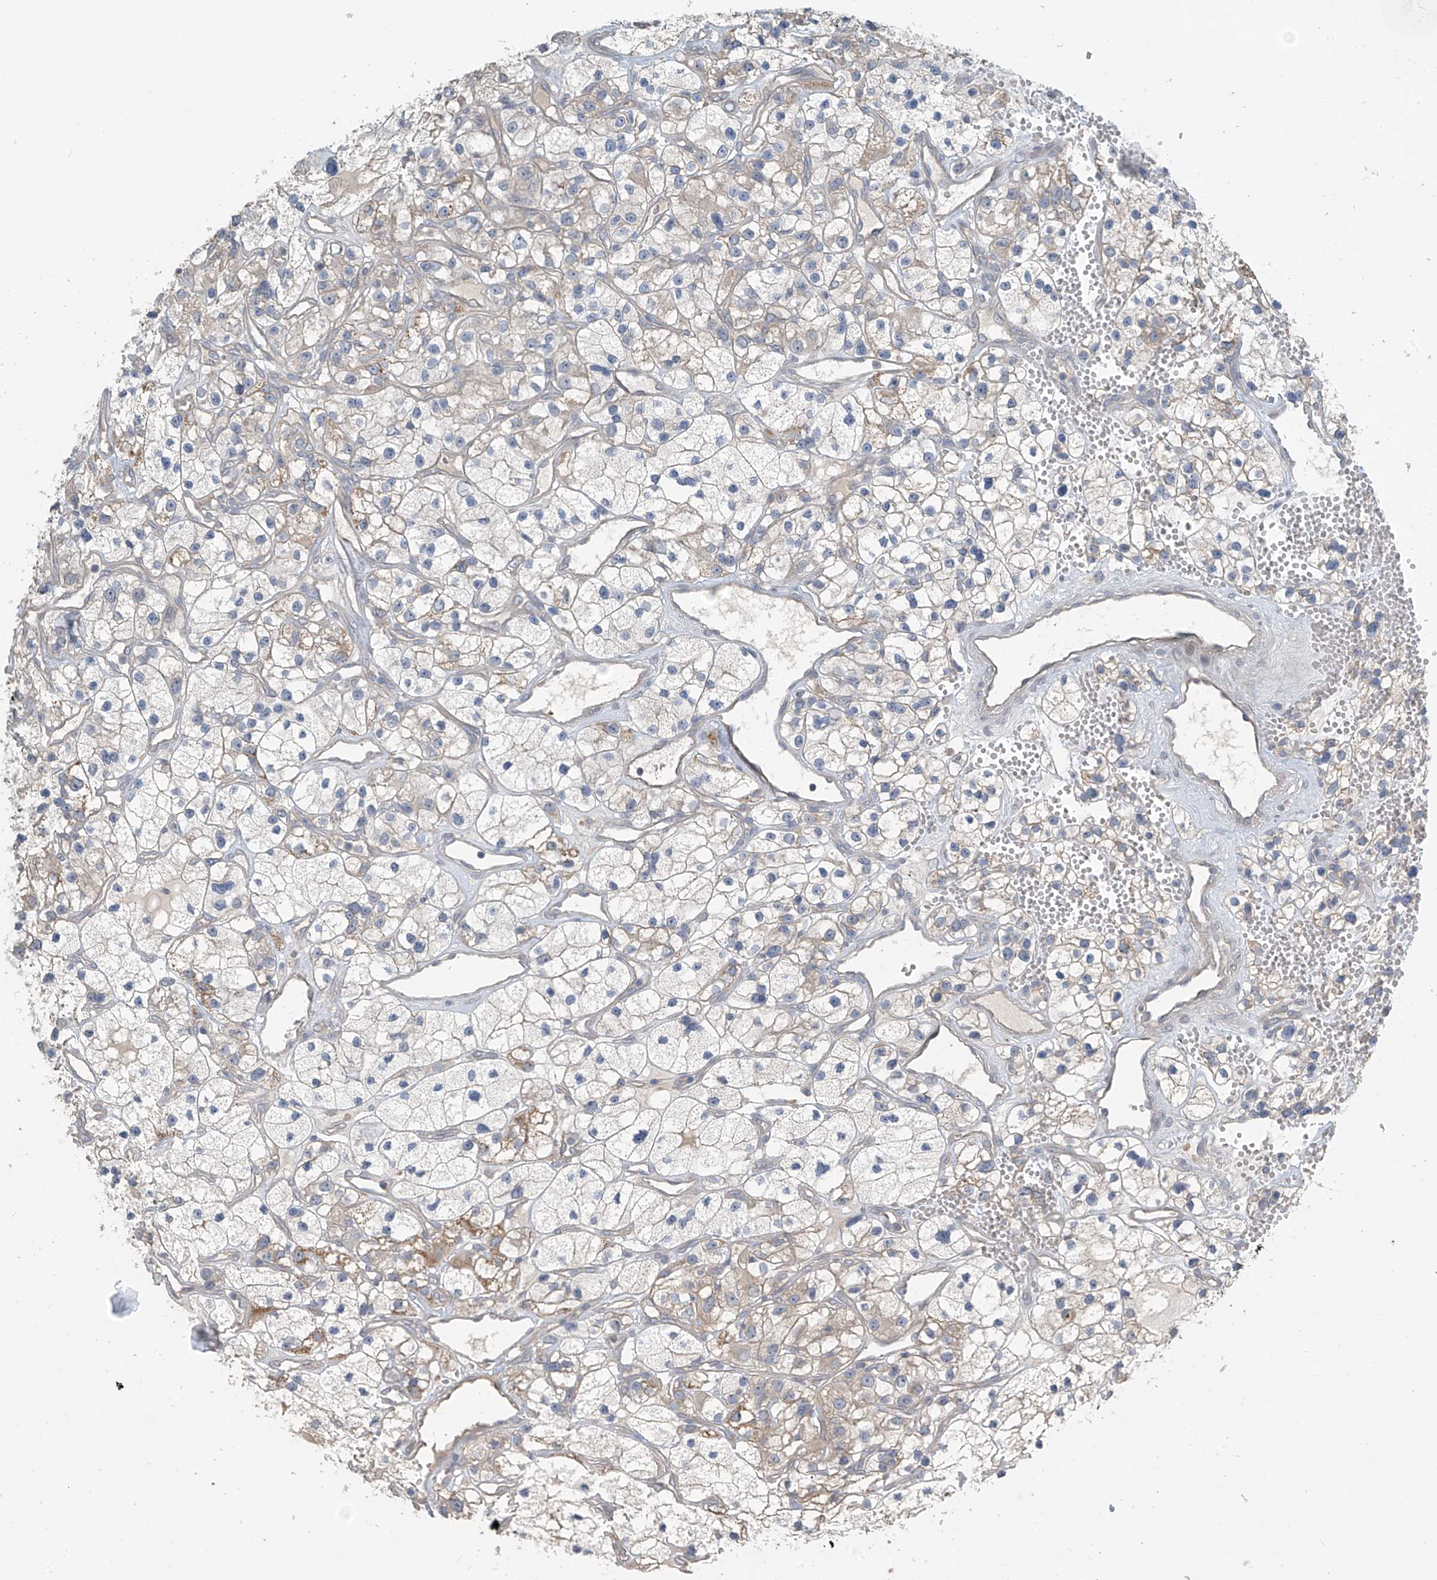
{"staining": {"intensity": "weak", "quantity": "<25%", "location": "cytoplasmic/membranous"}, "tissue": "renal cancer", "cell_type": "Tumor cells", "image_type": "cancer", "snomed": [{"axis": "morphology", "description": "Adenocarcinoma, NOS"}, {"axis": "topography", "description": "Kidney"}], "caption": "Tumor cells are negative for brown protein staining in renal cancer.", "gene": "HOXA11", "patient": {"sex": "female", "age": 57}}